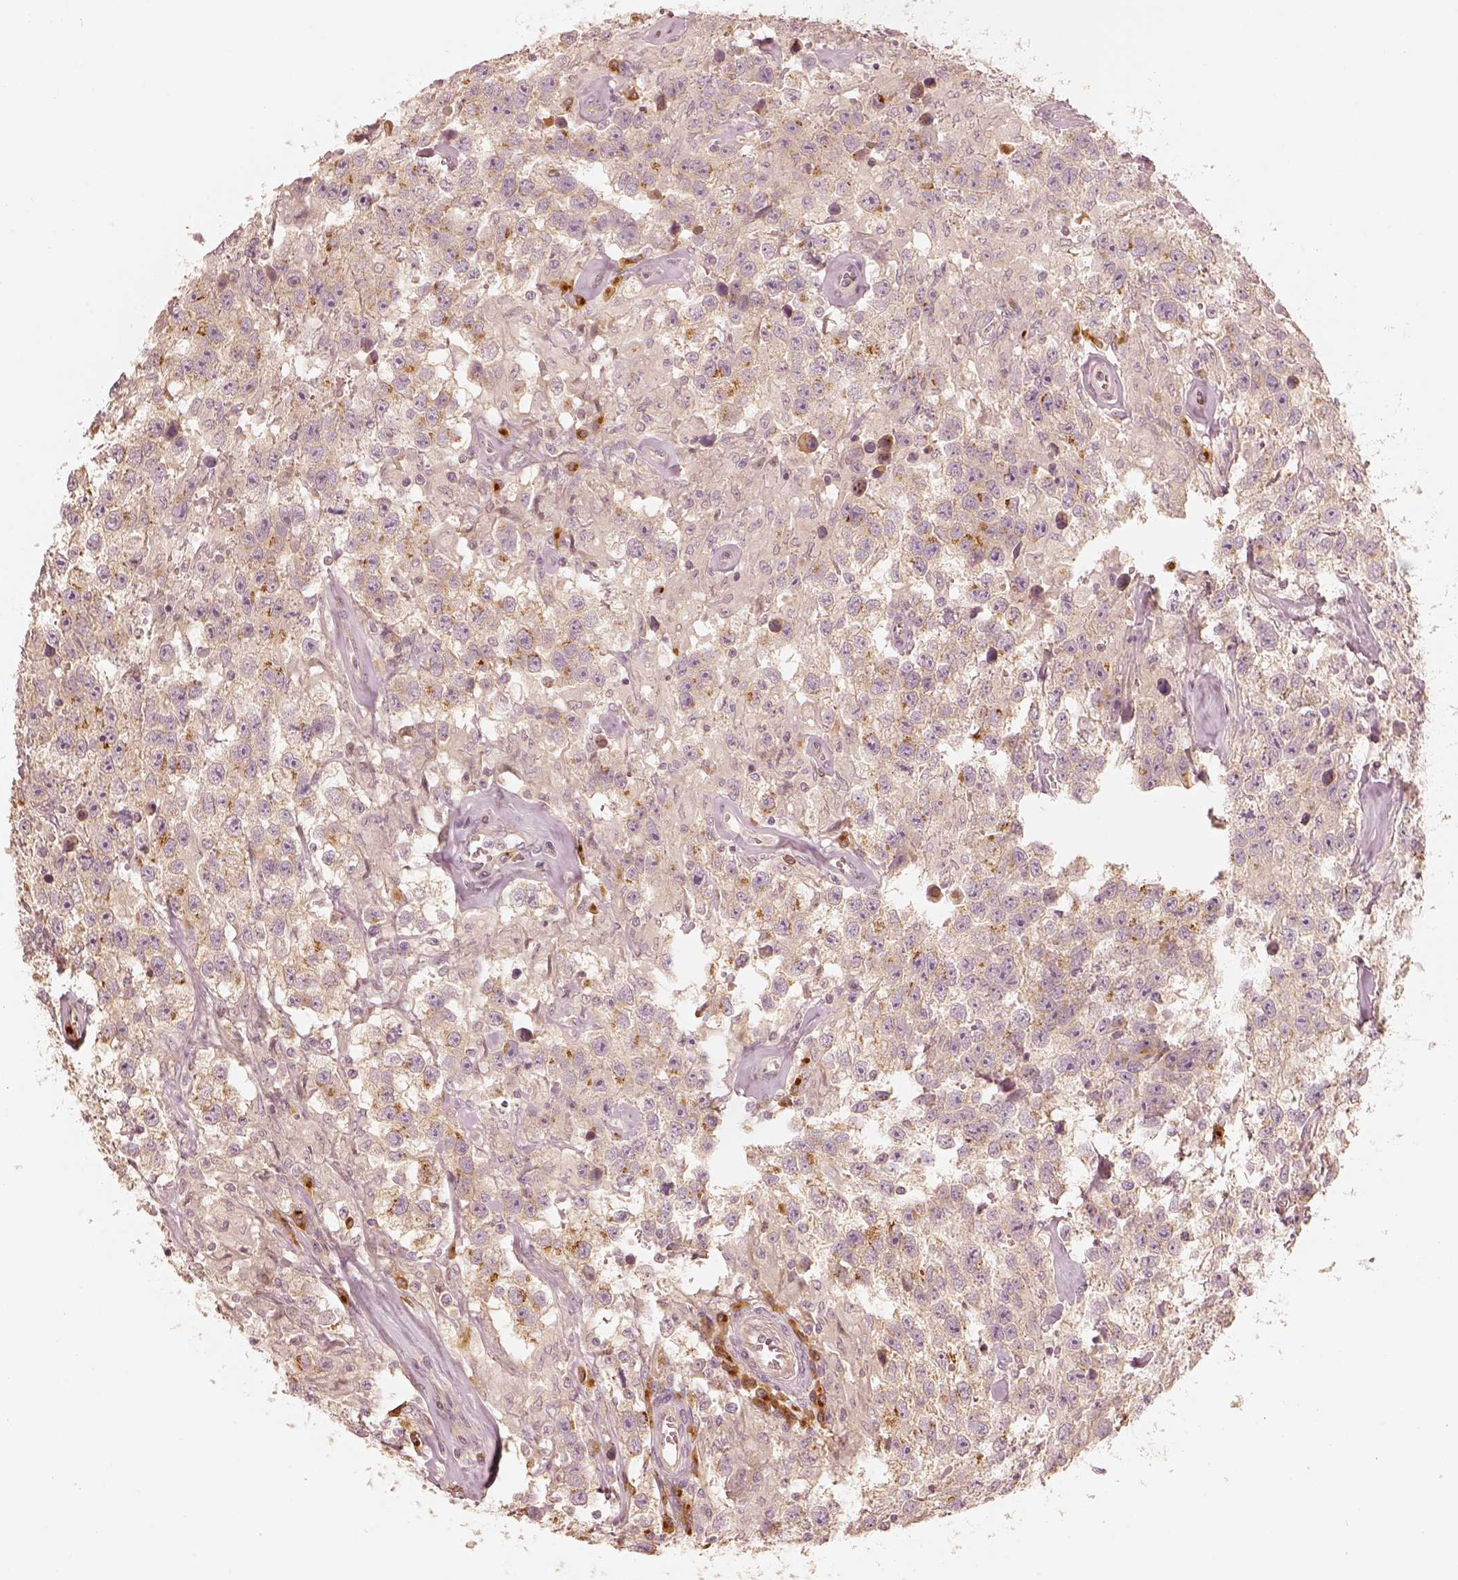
{"staining": {"intensity": "negative", "quantity": "none", "location": "none"}, "tissue": "testis cancer", "cell_type": "Tumor cells", "image_type": "cancer", "snomed": [{"axis": "morphology", "description": "Seminoma, NOS"}, {"axis": "topography", "description": "Testis"}], "caption": "Seminoma (testis) was stained to show a protein in brown. There is no significant positivity in tumor cells.", "gene": "GORASP2", "patient": {"sex": "male", "age": 43}}